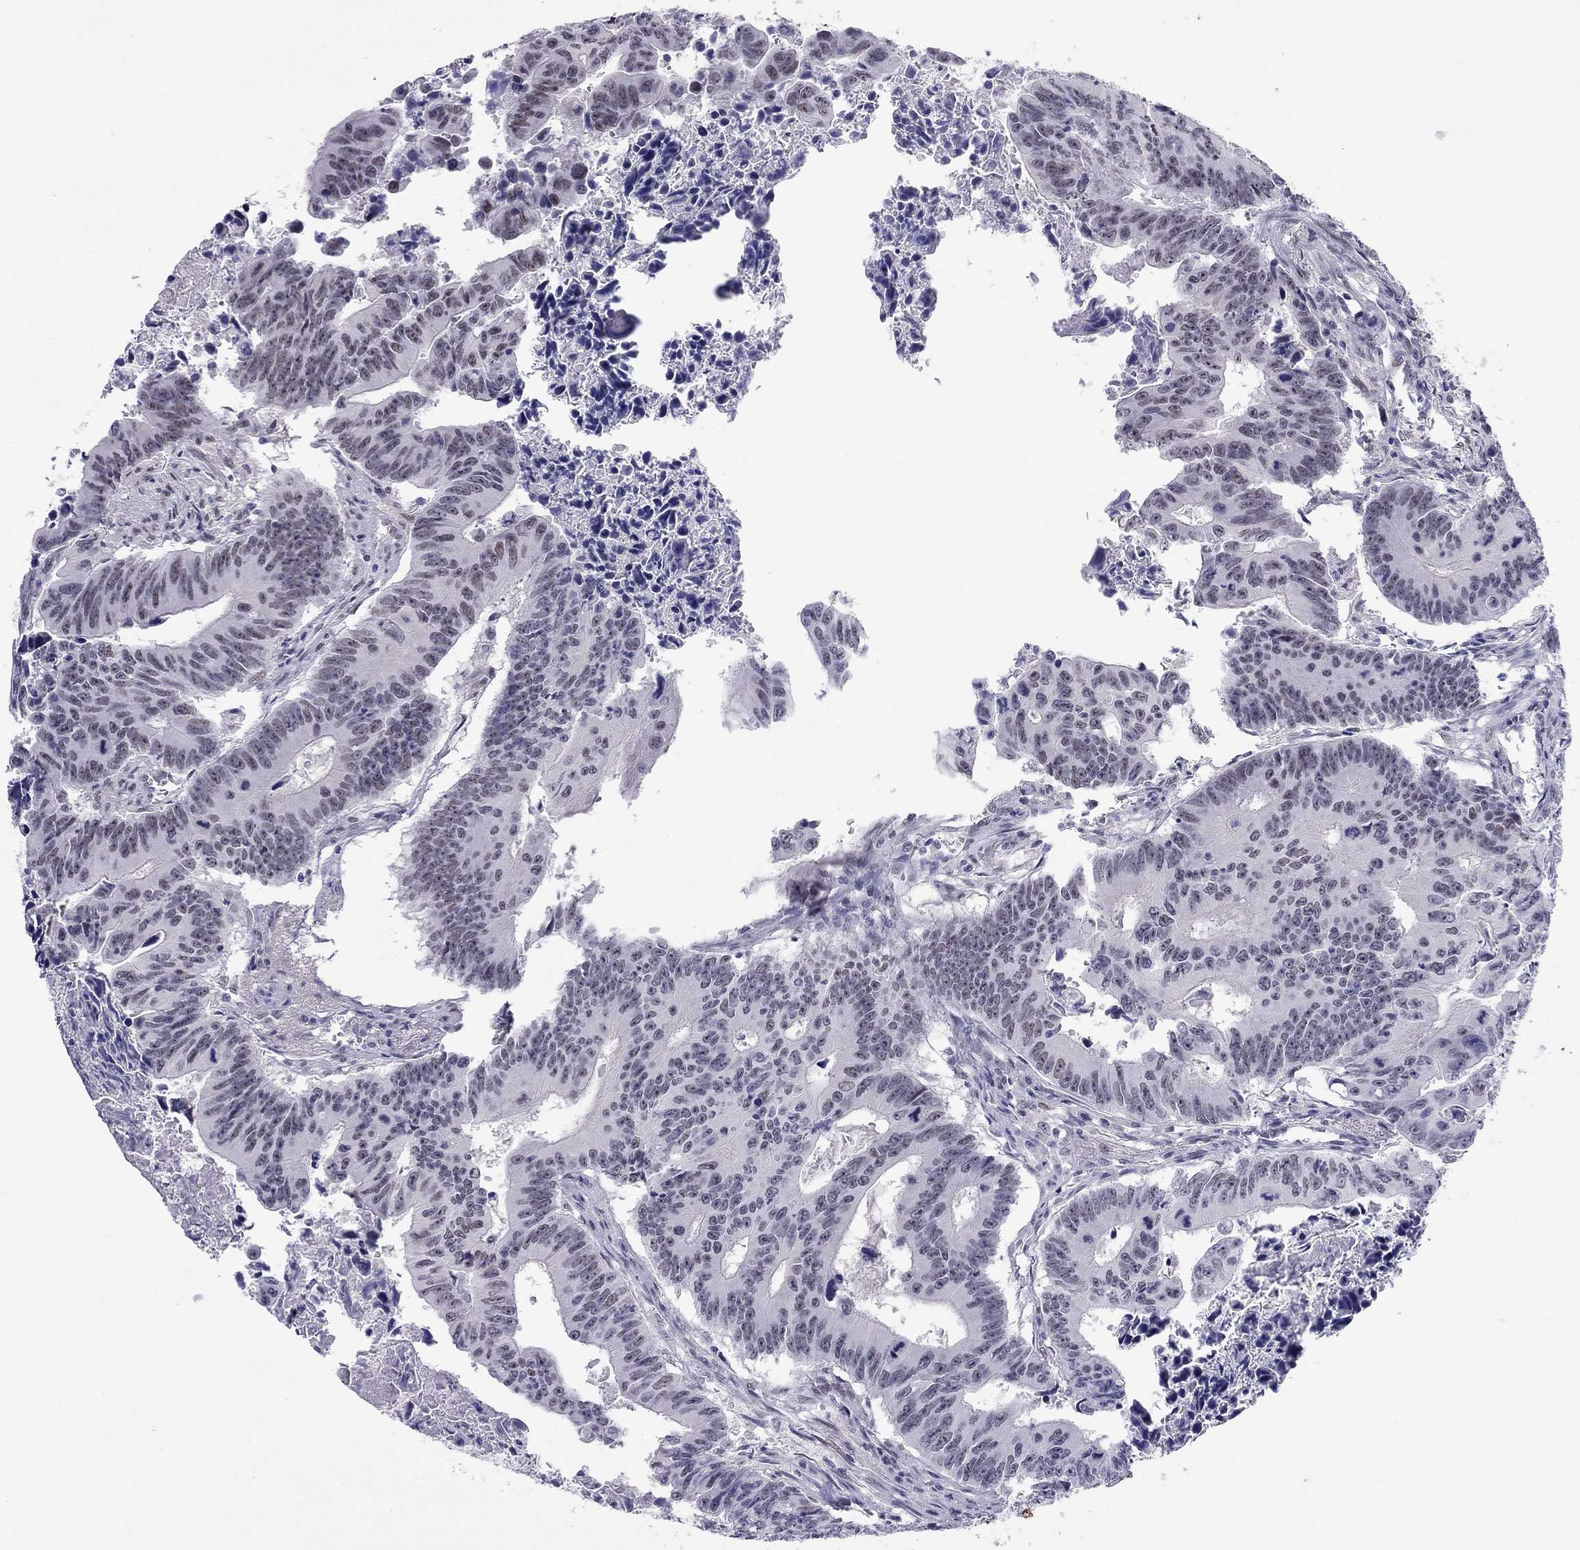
{"staining": {"intensity": "weak", "quantity": "<25%", "location": "nuclear"}, "tissue": "colorectal cancer", "cell_type": "Tumor cells", "image_type": "cancer", "snomed": [{"axis": "morphology", "description": "Adenocarcinoma, NOS"}, {"axis": "topography", "description": "Colon"}], "caption": "DAB immunohistochemical staining of colorectal adenocarcinoma demonstrates no significant positivity in tumor cells.", "gene": "DOT1L", "patient": {"sex": "female", "age": 87}}